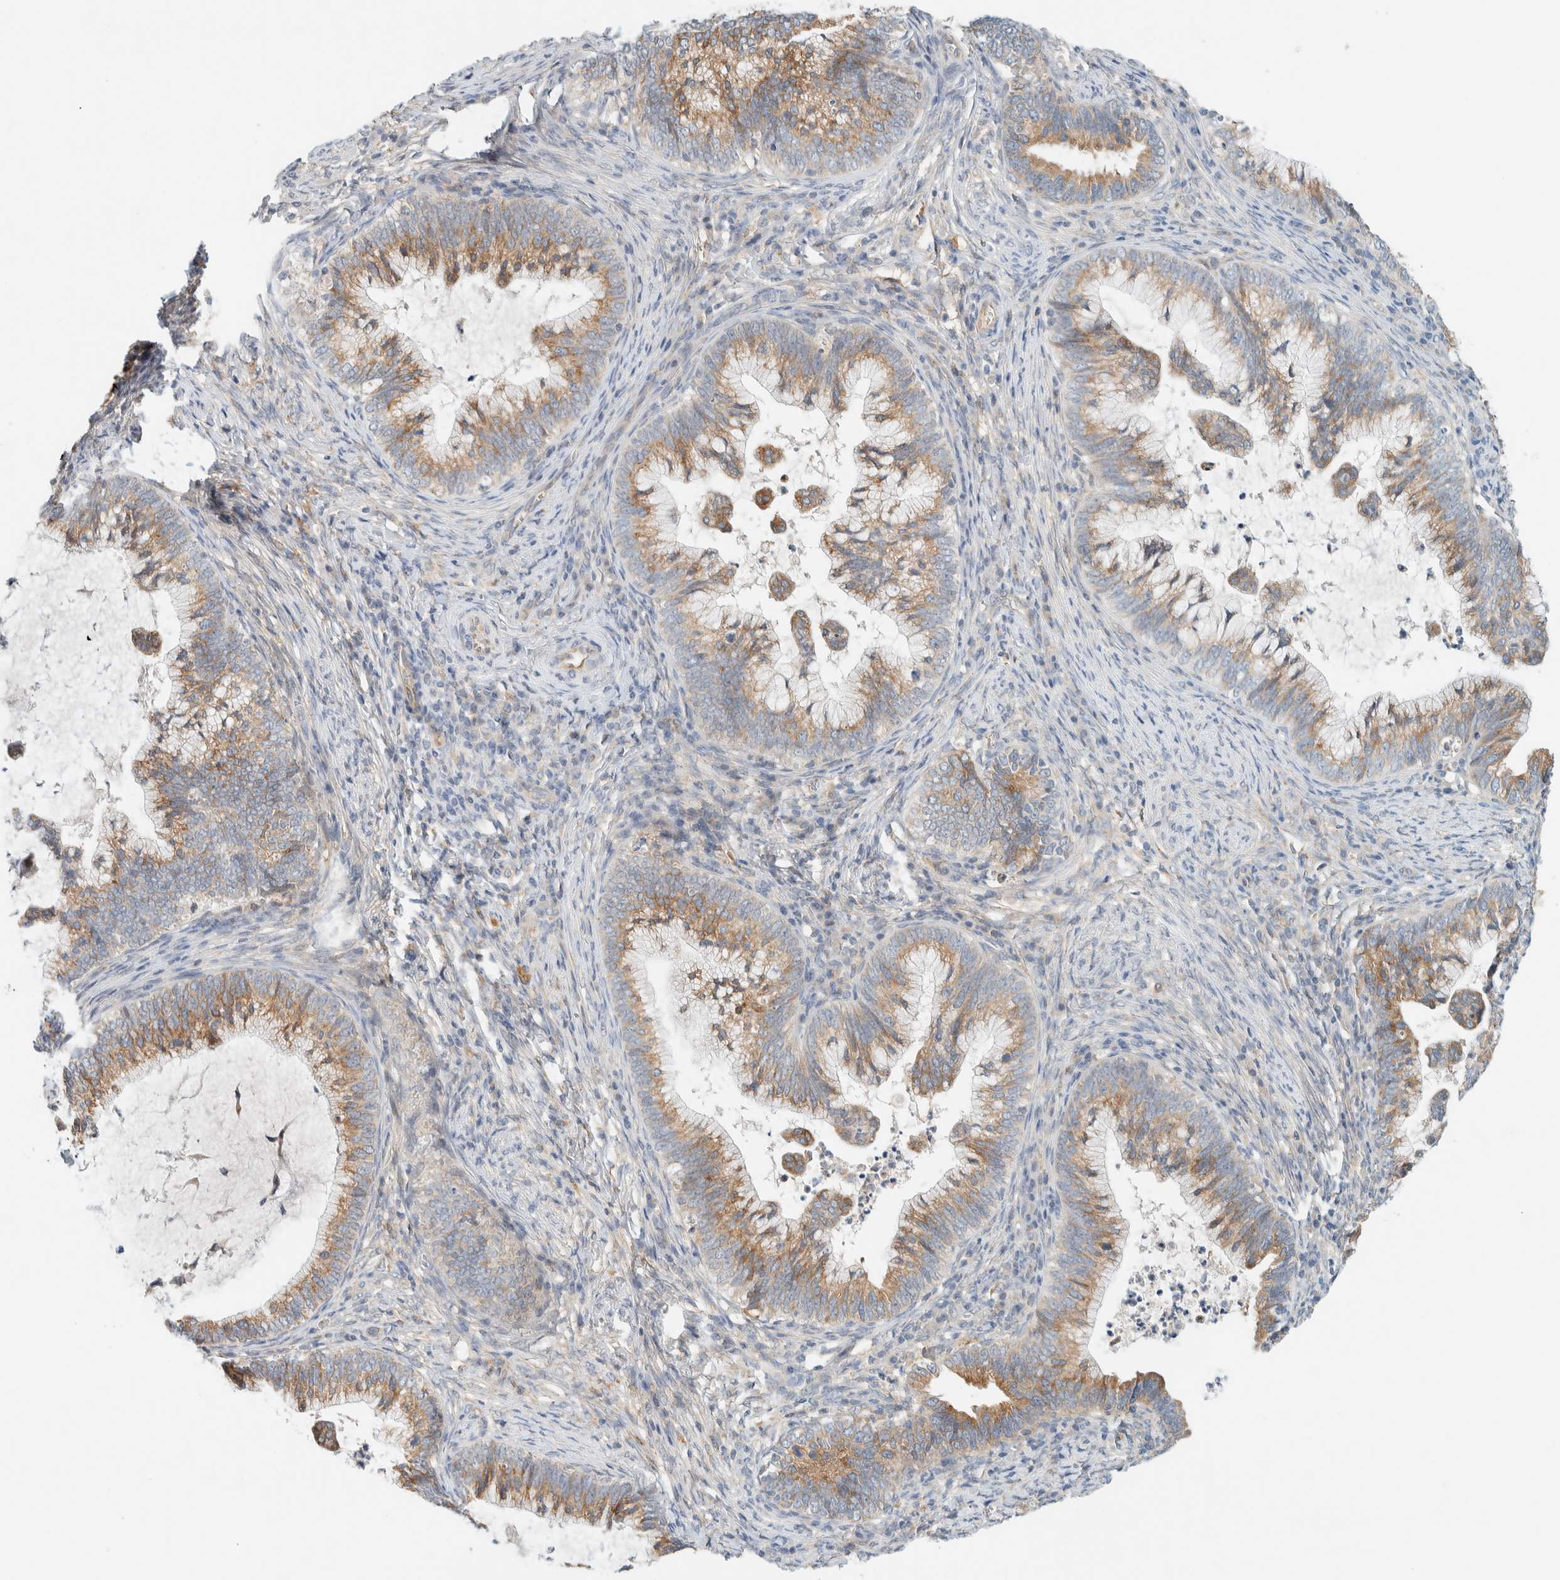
{"staining": {"intensity": "moderate", "quantity": ">75%", "location": "cytoplasmic/membranous"}, "tissue": "cervical cancer", "cell_type": "Tumor cells", "image_type": "cancer", "snomed": [{"axis": "morphology", "description": "Adenocarcinoma, NOS"}, {"axis": "topography", "description": "Cervix"}], "caption": "The image displays immunohistochemical staining of cervical cancer (adenocarcinoma). There is moderate cytoplasmic/membranous positivity is appreciated in about >75% of tumor cells.", "gene": "SUMF2", "patient": {"sex": "female", "age": 36}}